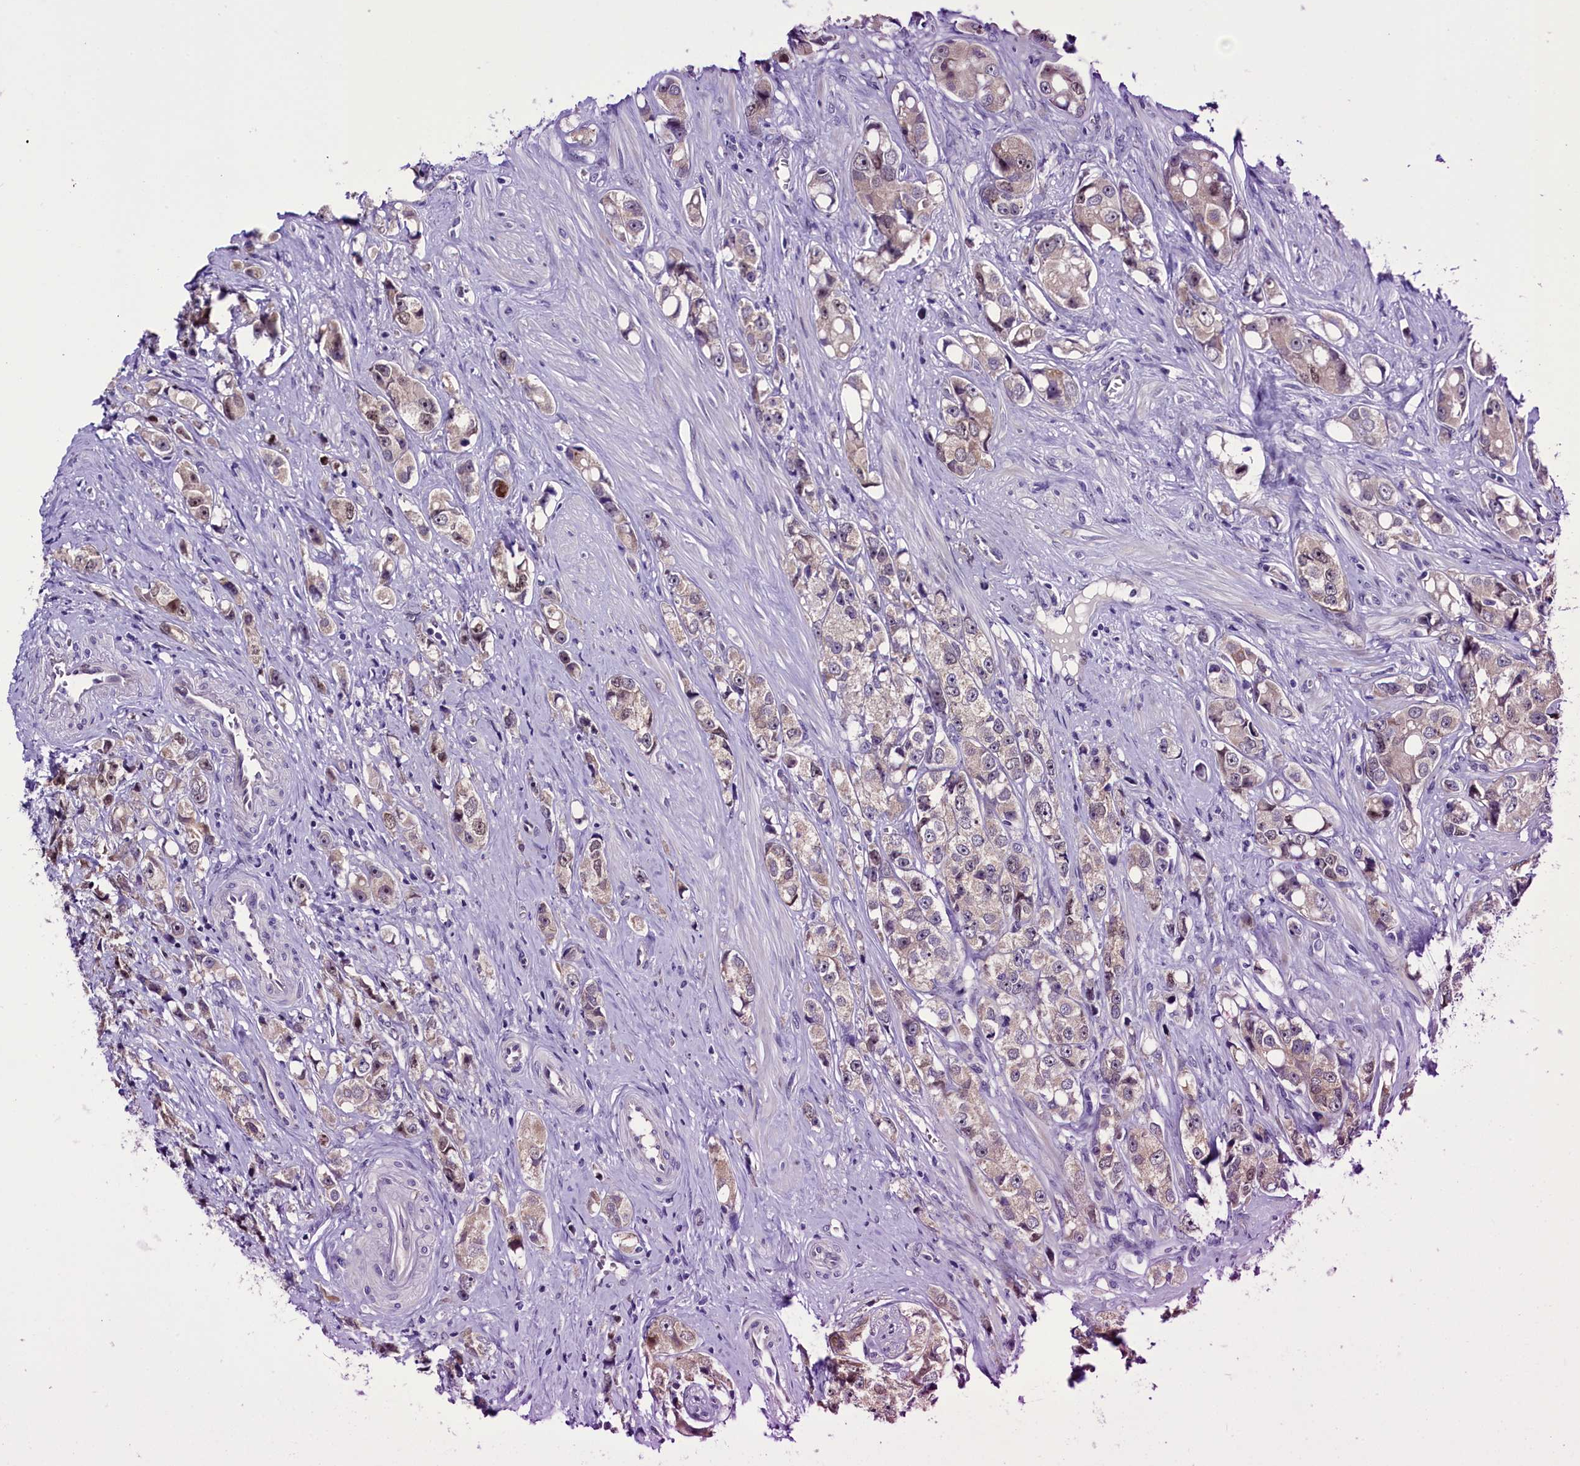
{"staining": {"intensity": "weak", "quantity": "25%-75%", "location": "cytoplasmic/membranous"}, "tissue": "prostate cancer", "cell_type": "Tumor cells", "image_type": "cancer", "snomed": [{"axis": "morphology", "description": "Adenocarcinoma, High grade"}, {"axis": "topography", "description": "Prostate"}], "caption": "Tumor cells demonstrate weak cytoplasmic/membranous expression in approximately 25%-75% of cells in prostate high-grade adenocarcinoma.", "gene": "CCDC106", "patient": {"sex": "male", "age": 74}}